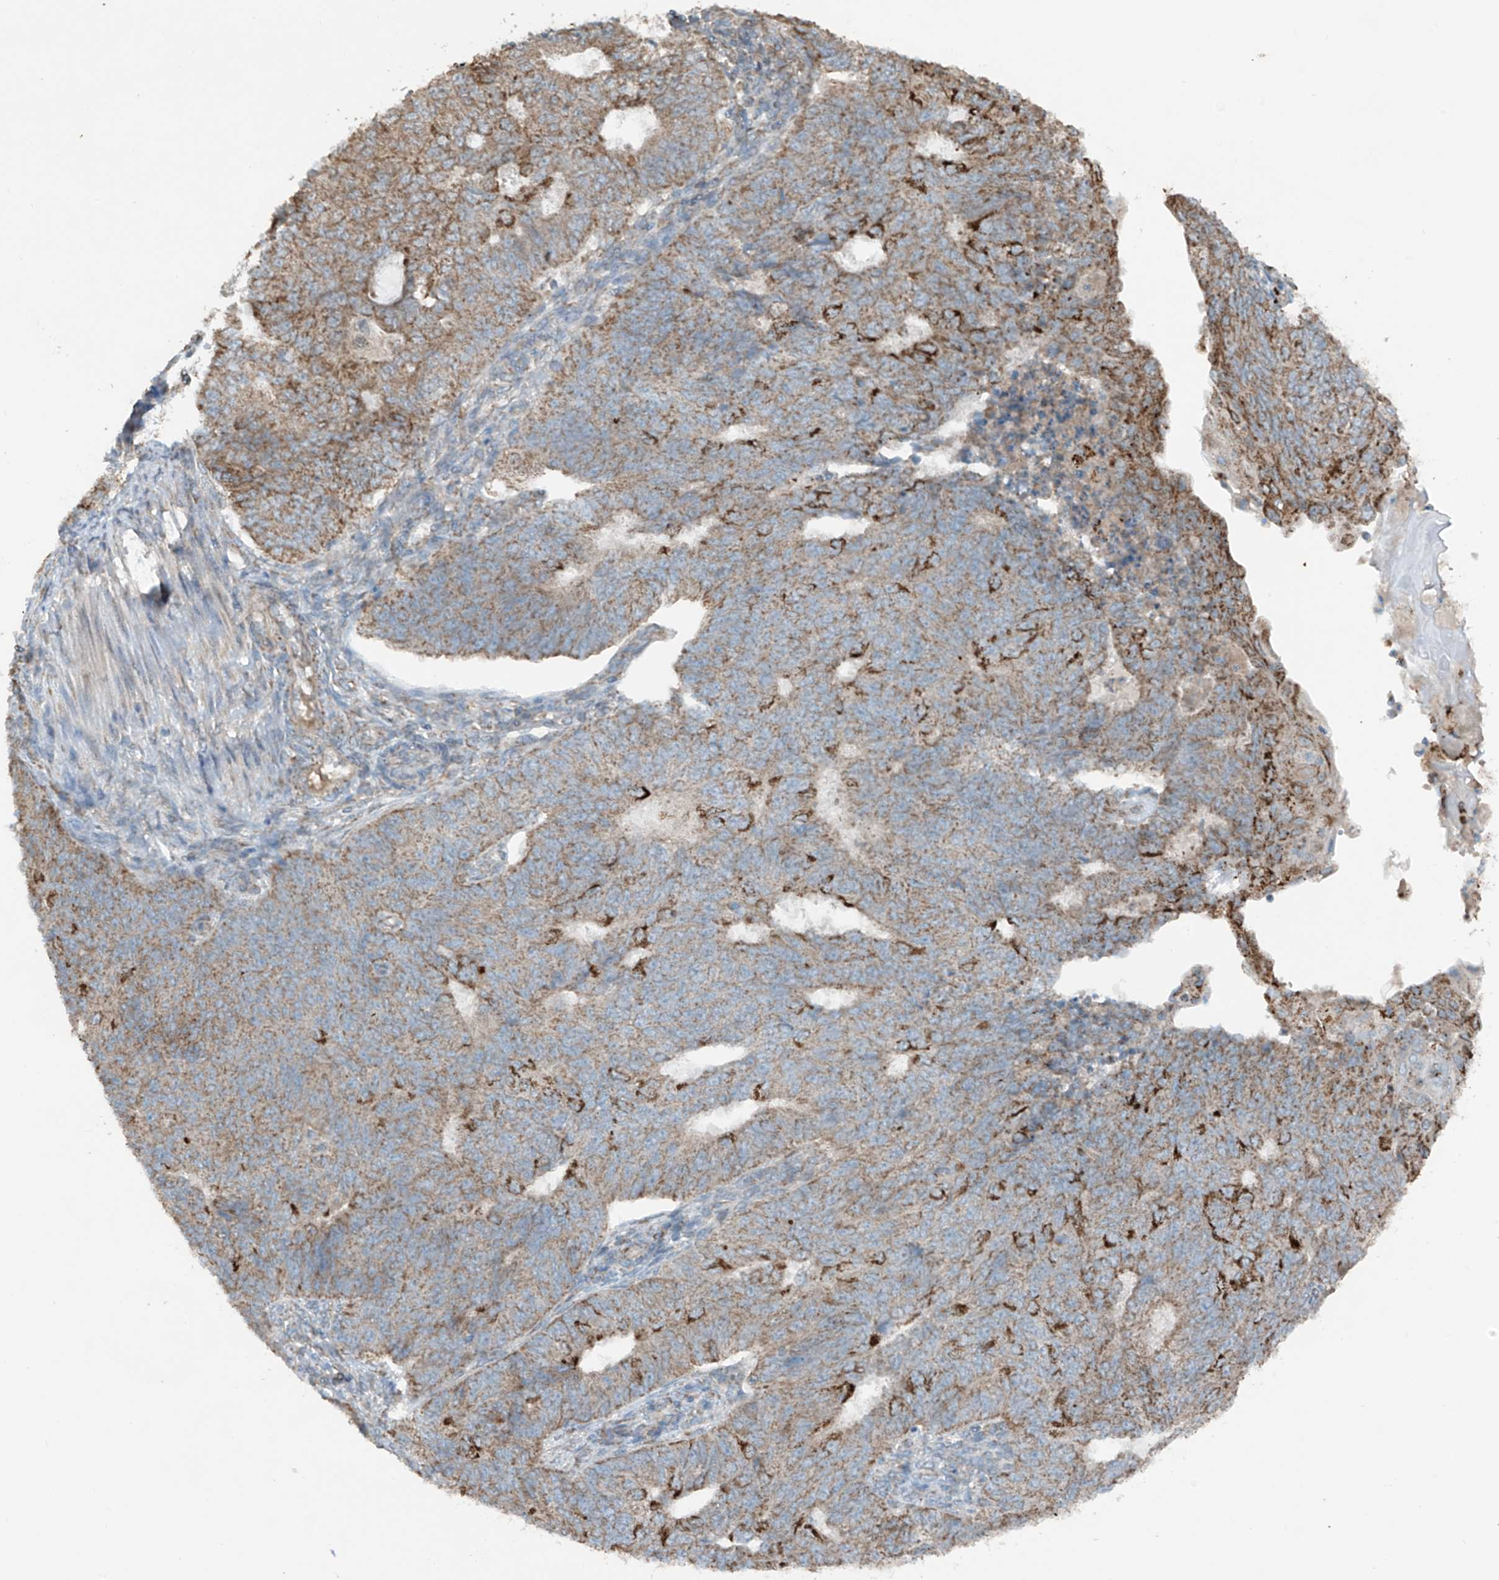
{"staining": {"intensity": "strong", "quantity": "<25%", "location": "cytoplasmic/membranous"}, "tissue": "endometrial cancer", "cell_type": "Tumor cells", "image_type": "cancer", "snomed": [{"axis": "morphology", "description": "Adenocarcinoma, NOS"}, {"axis": "topography", "description": "Endometrium"}], "caption": "Tumor cells reveal medium levels of strong cytoplasmic/membranous positivity in about <25% of cells in human endometrial cancer (adenocarcinoma).", "gene": "SAMD3", "patient": {"sex": "female", "age": 32}}